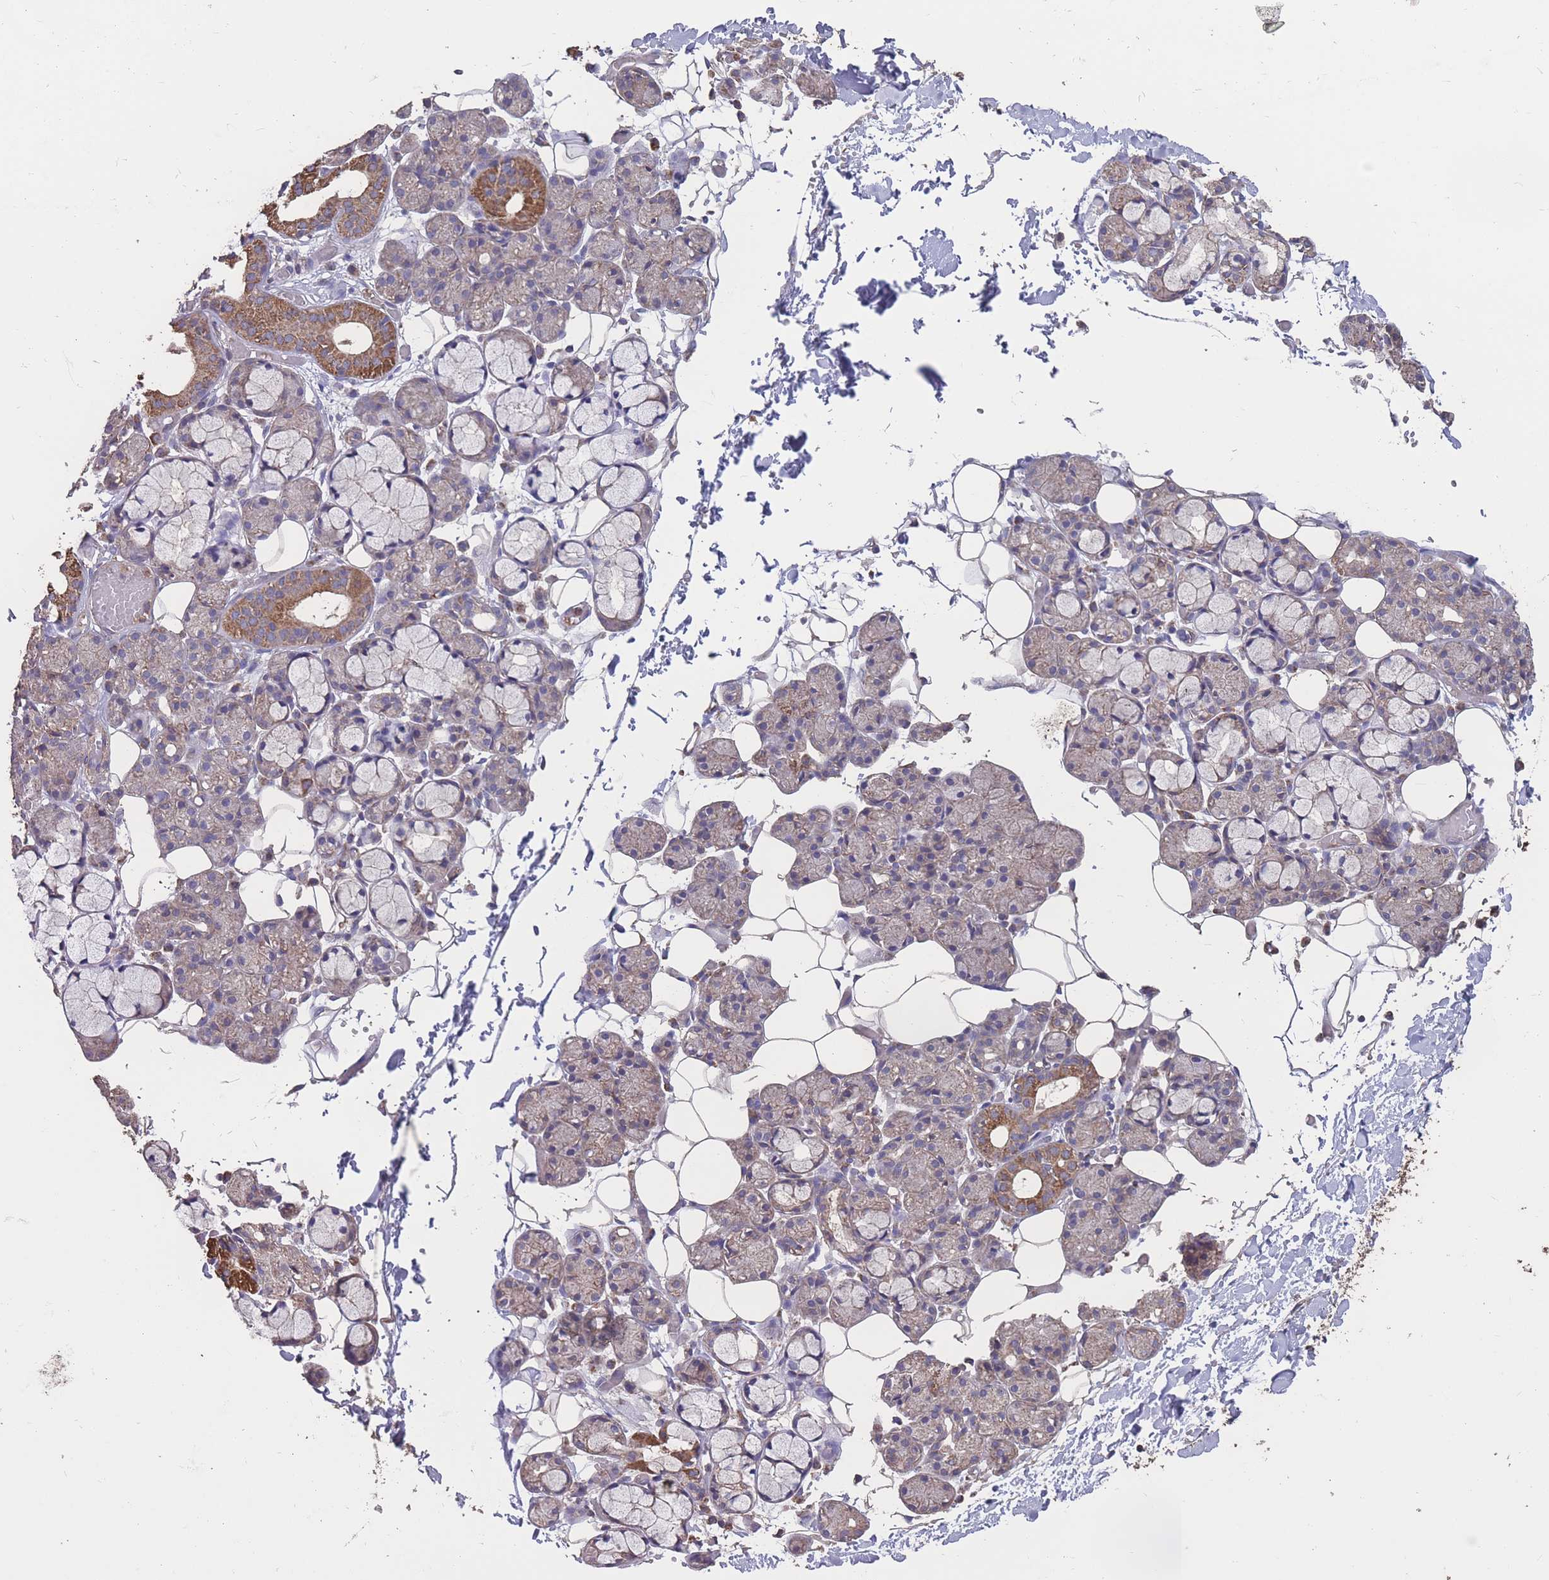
{"staining": {"intensity": "strong", "quantity": "<25%", "location": "cytoplasmic/membranous"}, "tissue": "salivary gland", "cell_type": "Glandular cells", "image_type": "normal", "snomed": [{"axis": "morphology", "description": "Normal tissue, NOS"}, {"axis": "topography", "description": "Salivary gland"}], "caption": "Brown immunohistochemical staining in benign human salivary gland demonstrates strong cytoplasmic/membranous expression in approximately <25% of glandular cells.", "gene": "NUDT21", "patient": {"sex": "male", "age": 63}}